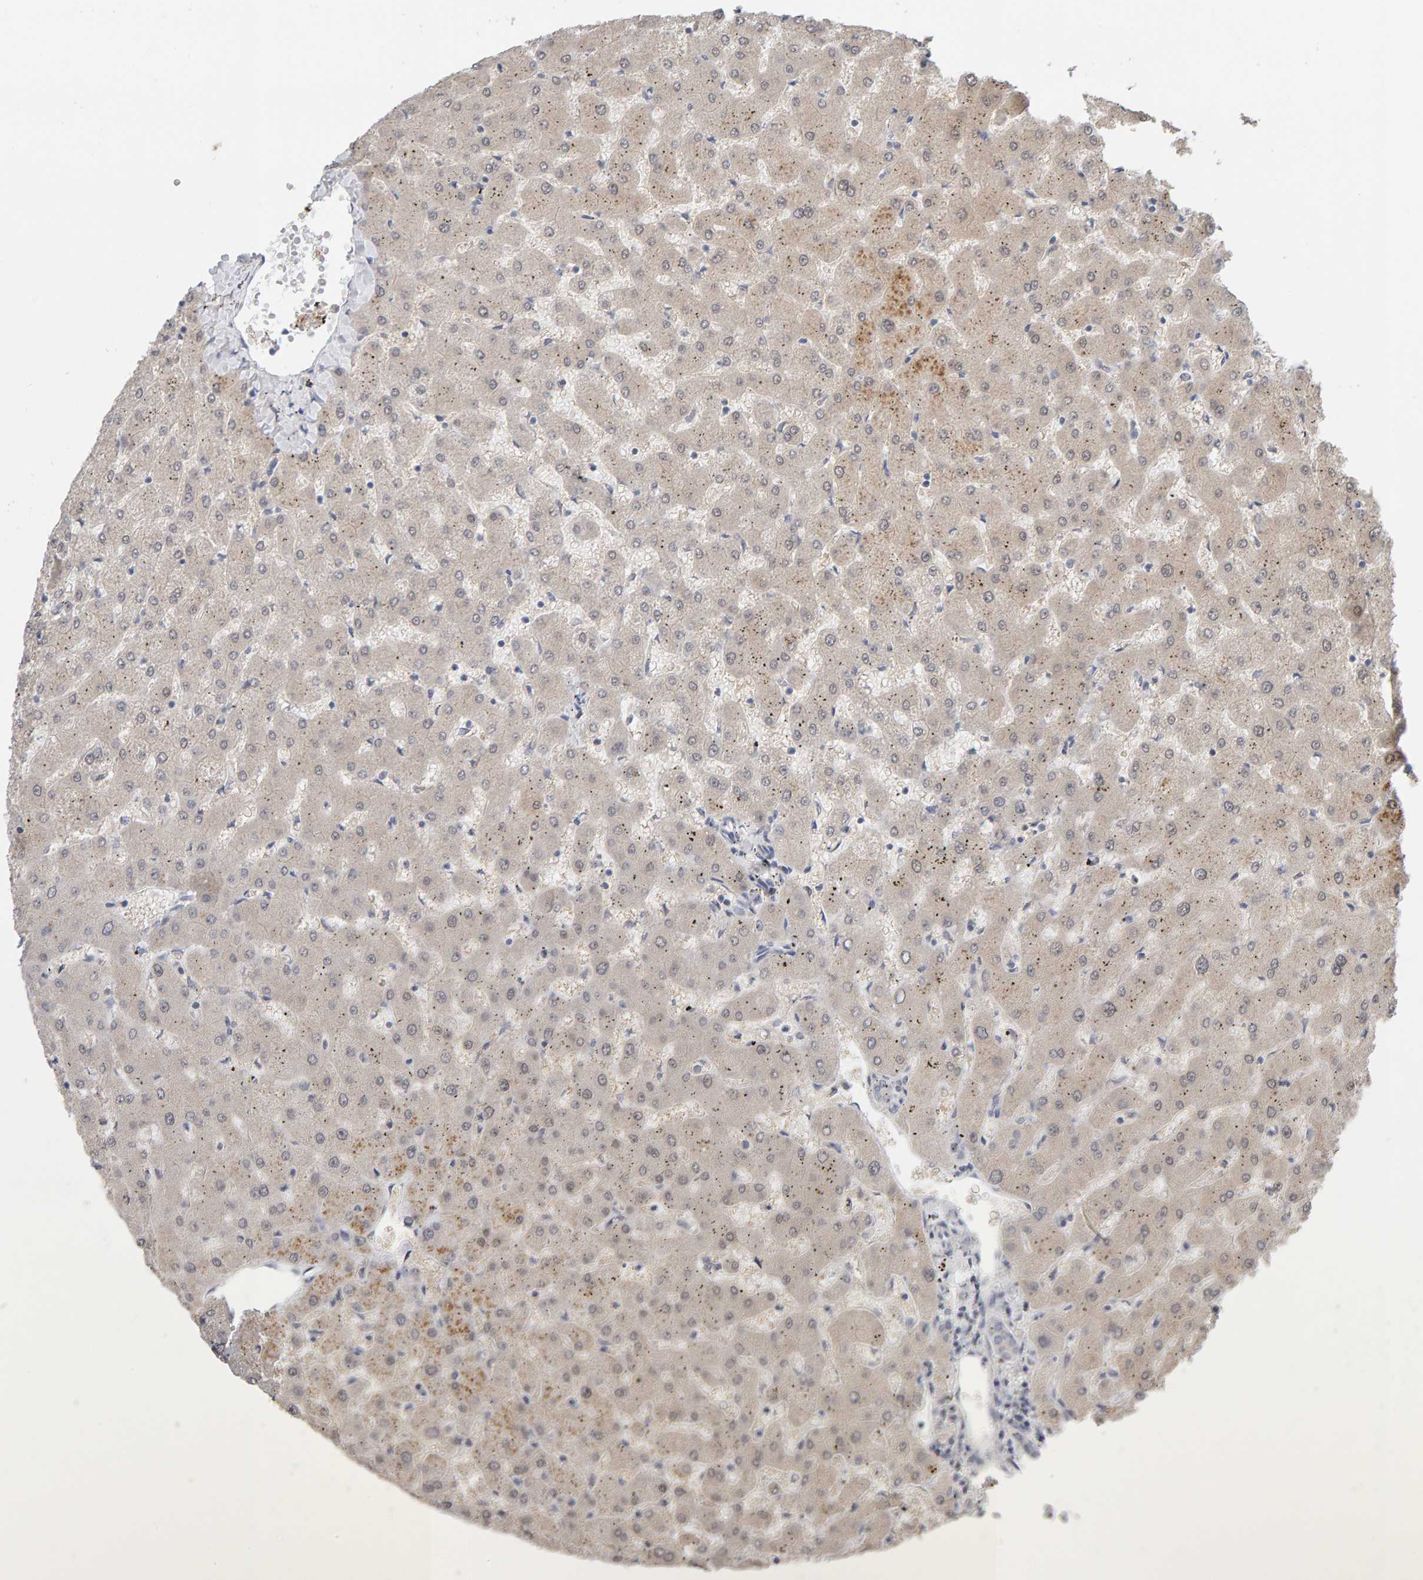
{"staining": {"intensity": "negative", "quantity": "none", "location": "none"}, "tissue": "liver", "cell_type": "Cholangiocytes", "image_type": "normal", "snomed": [{"axis": "morphology", "description": "Normal tissue, NOS"}, {"axis": "topography", "description": "Liver"}], "caption": "IHC of unremarkable liver exhibits no positivity in cholangiocytes.", "gene": "GFUS", "patient": {"sex": "female", "age": 63}}